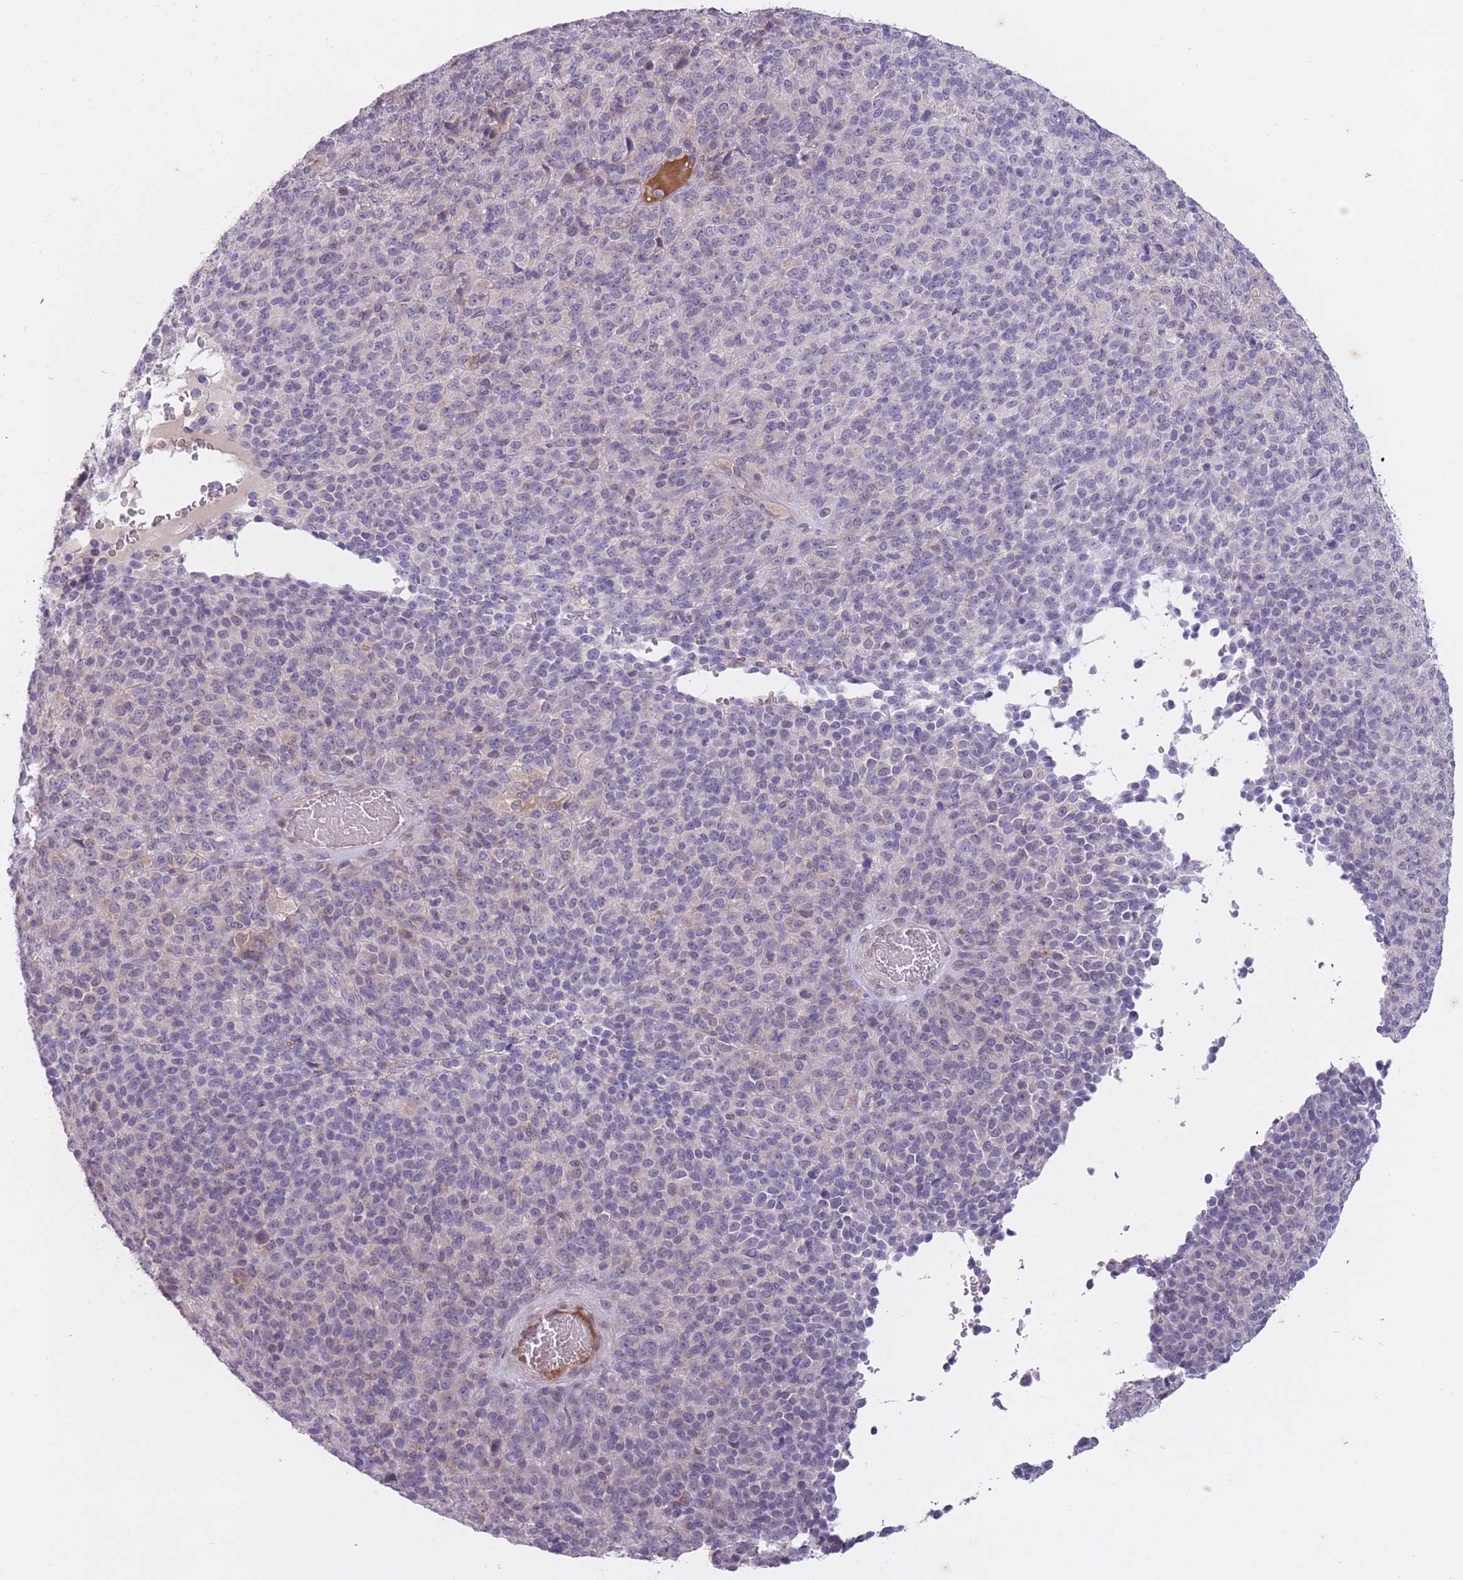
{"staining": {"intensity": "weak", "quantity": "<25%", "location": "cytoplasmic/membranous"}, "tissue": "melanoma", "cell_type": "Tumor cells", "image_type": "cancer", "snomed": [{"axis": "morphology", "description": "Malignant melanoma, Metastatic site"}, {"axis": "topography", "description": "Brain"}], "caption": "This is a image of IHC staining of malignant melanoma (metastatic site), which shows no positivity in tumor cells.", "gene": "ARPIN", "patient": {"sex": "female", "age": 56}}